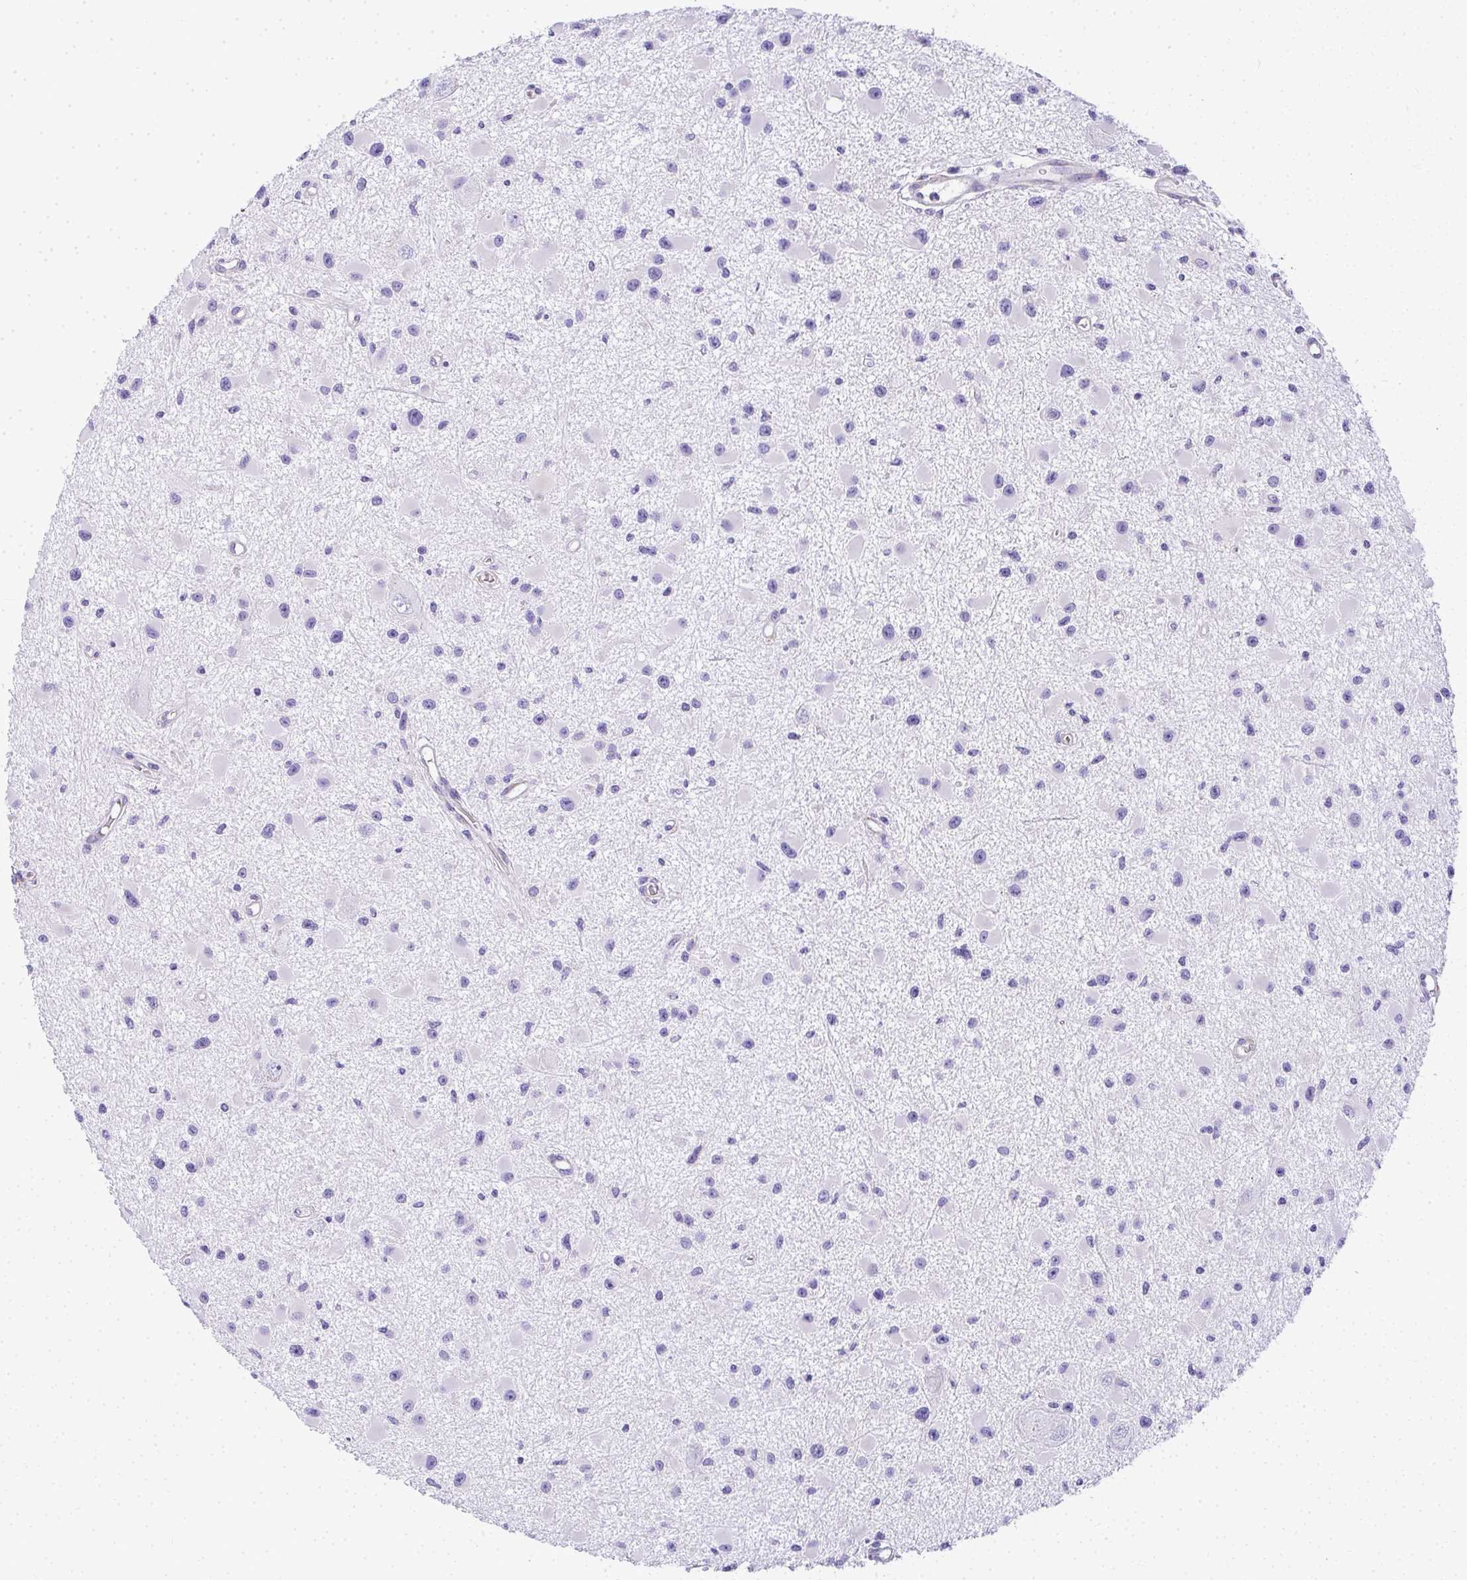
{"staining": {"intensity": "negative", "quantity": "none", "location": "none"}, "tissue": "glioma", "cell_type": "Tumor cells", "image_type": "cancer", "snomed": [{"axis": "morphology", "description": "Glioma, malignant, High grade"}, {"axis": "topography", "description": "Brain"}], "caption": "This is a image of immunohistochemistry (IHC) staining of high-grade glioma (malignant), which shows no expression in tumor cells.", "gene": "ADRA2C", "patient": {"sex": "male", "age": 54}}